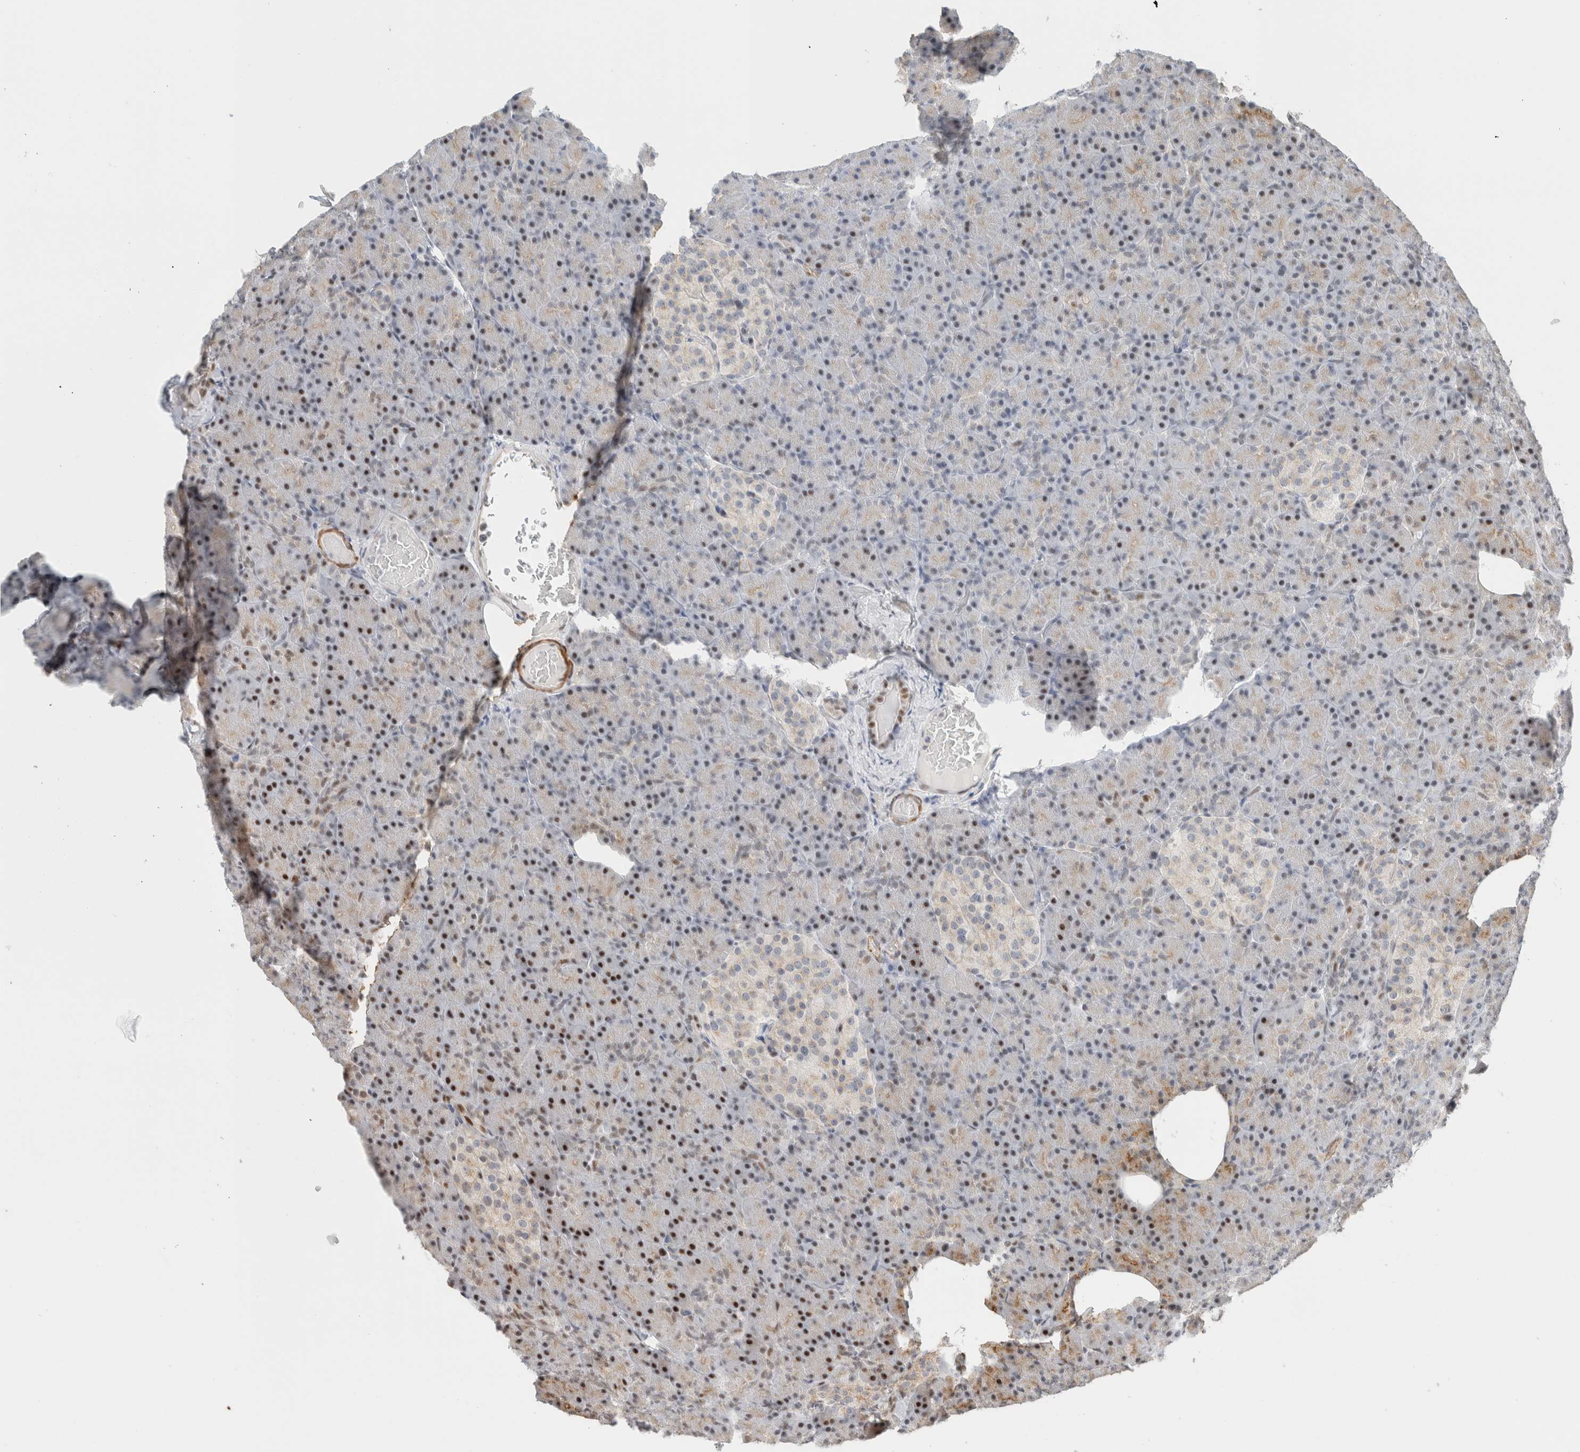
{"staining": {"intensity": "strong", "quantity": "<25%", "location": "nuclear"}, "tissue": "pancreas", "cell_type": "Exocrine glandular cells", "image_type": "normal", "snomed": [{"axis": "morphology", "description": "Normal tissue, NOS"}, {"axis": "topography", "description": "Pancreas"}], "caption": "Immunohistochemistry (IHC) of benign human pancreas shows medium levels of strong nuclear positivity in about <25% of exocrine glandular cells. (IHC, brightfield microscopy, high magnification).", "gene": "ID3", "patient": {"sex": "female", "age": 43}}